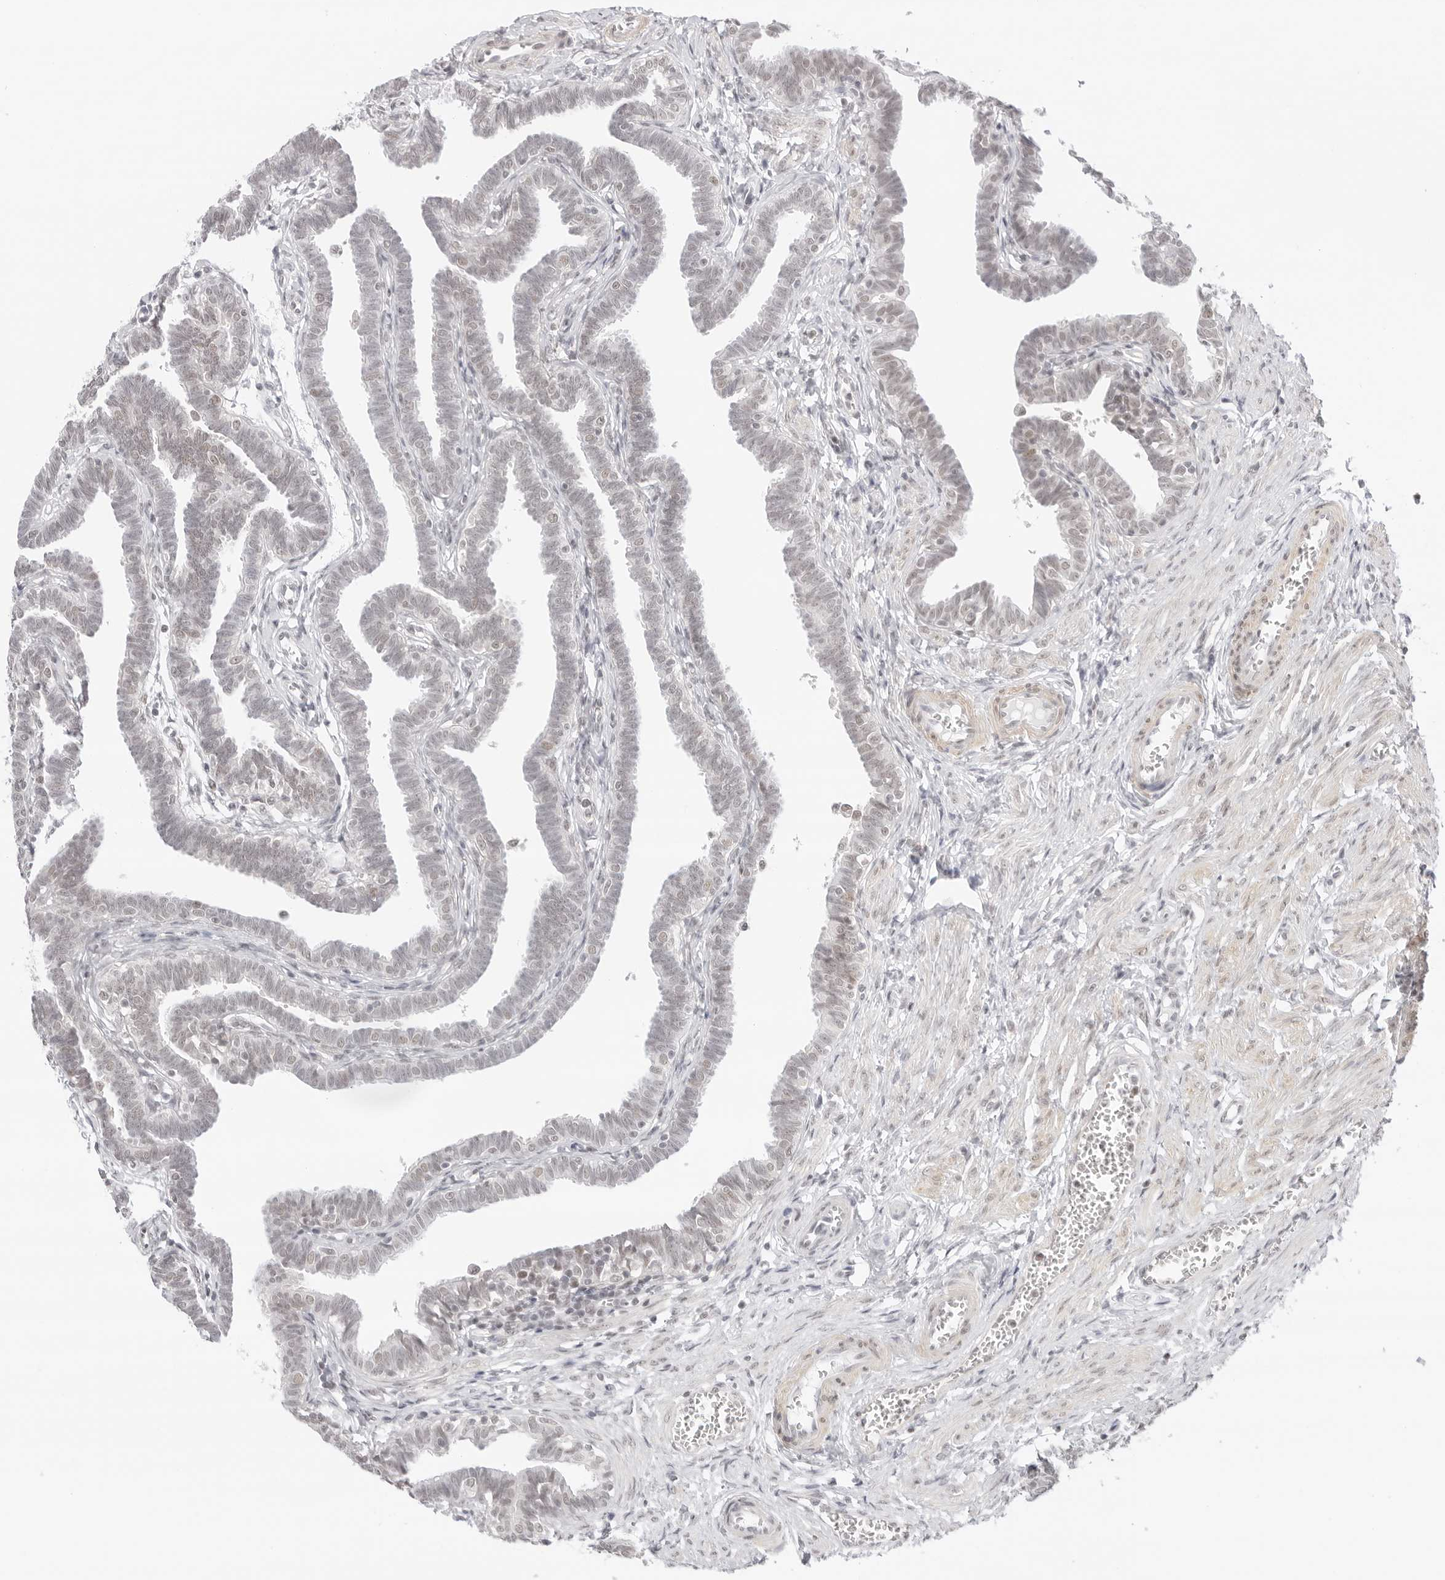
{"staining": {"intensity": "weak", "quantity": "25%-75%", "location": "nuclear"}, "tissue": "fallopian tube", "cell_type": "Glandular cells", "image_type": "normal", "snomed": [{"axis": "morphology", "description": "Normal tissue, NOS"}, {"axis": "topography", "description": "Fallopian tube"}, {"axis": "topography", "description": "Ovary"}], "caption": "Glandular cells demonstrate low levels of weak nuclear positivity in approximately 25%-75% of cells in benign human fallopian tube. (DAB IHC with brightfield microscopy, high magnification).", "gene": "TCIM", "patient": {"sex": "female", "age": 23}}